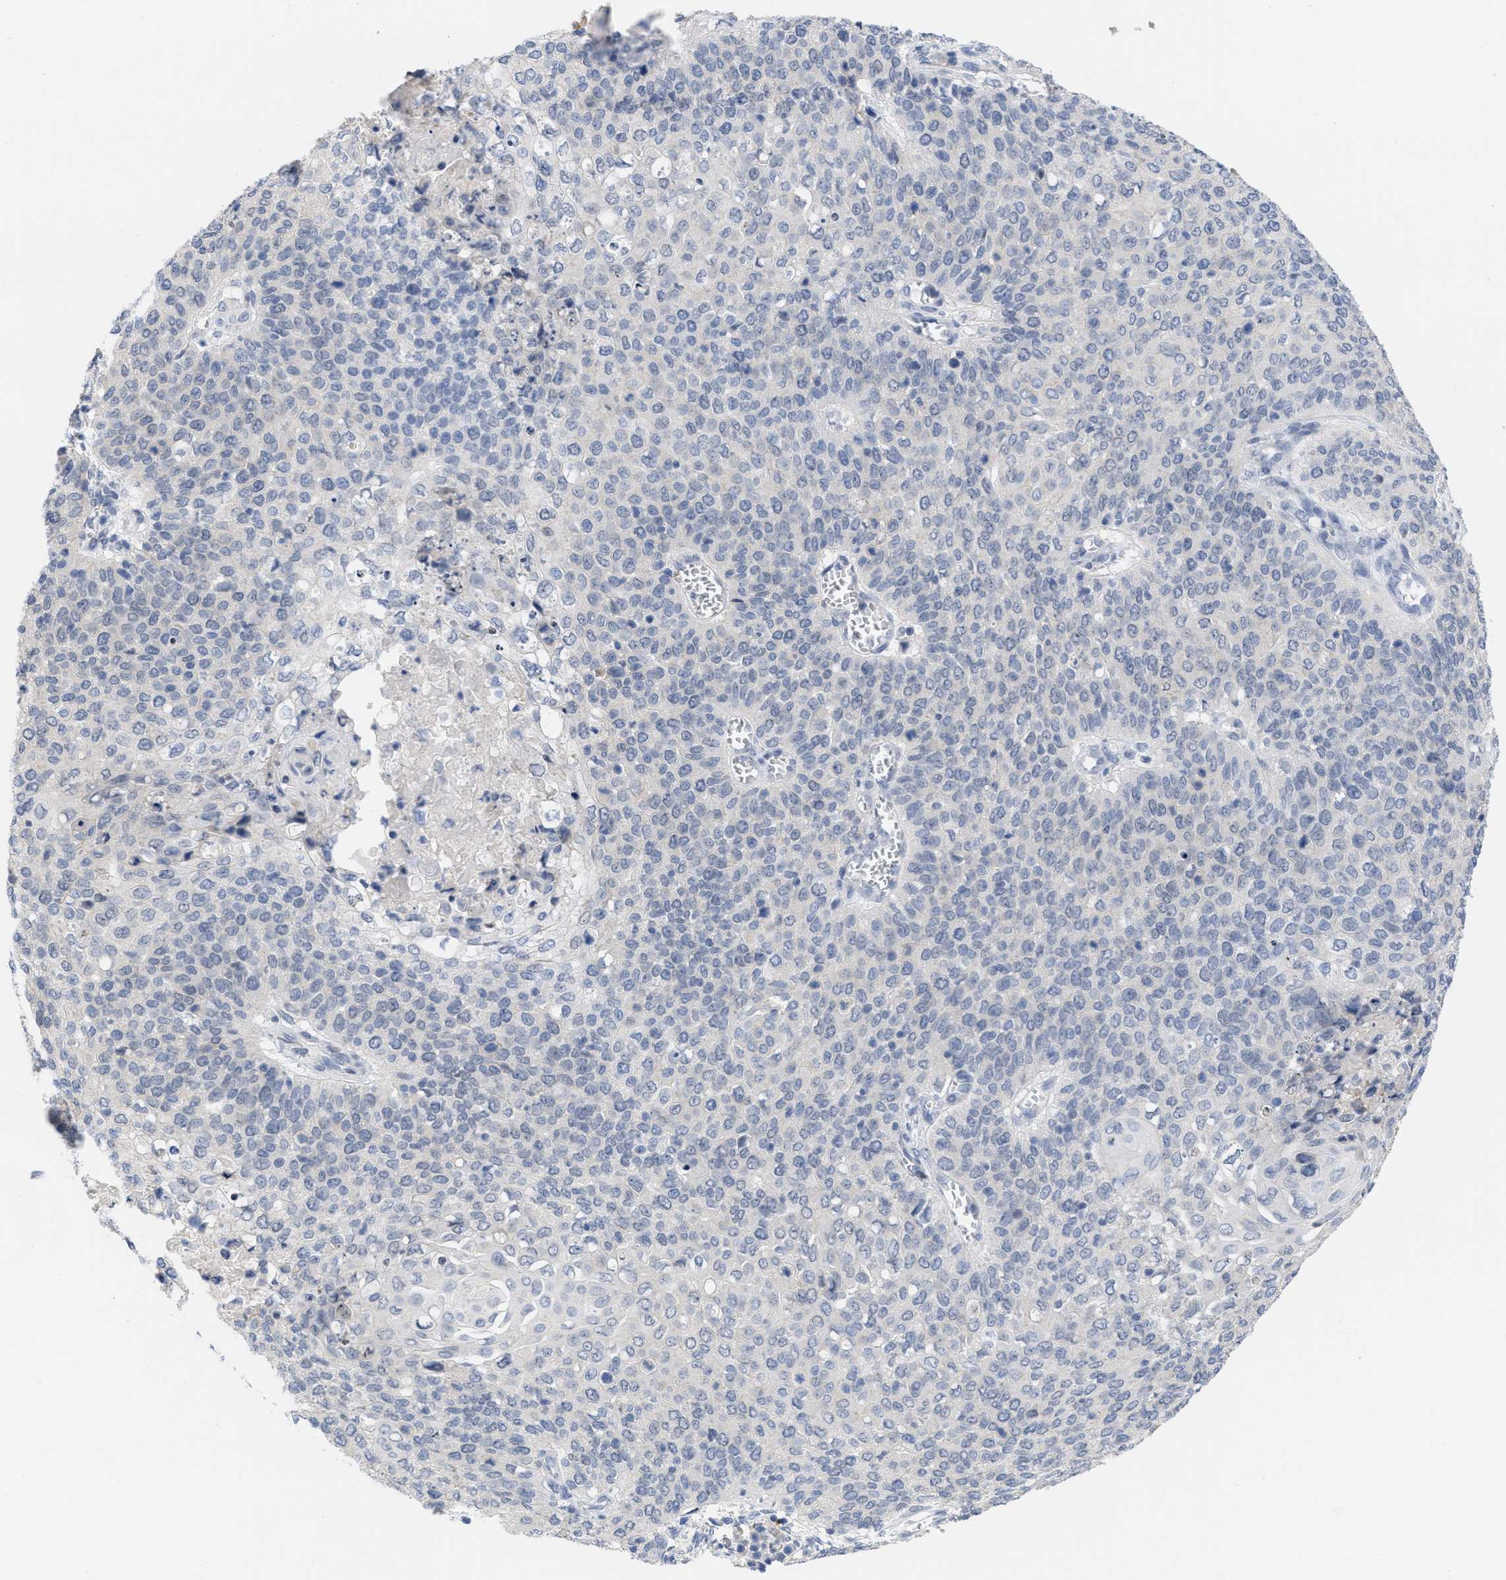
{"staining": {"intensity": "negative", "quantity": "none", "location": "none"}, "tissue": "cervical cancer", "cell_type": "Tumor cells", "image_type": "cancer", "snomed": [{"axis": "morphology", "description": "Squamous cell carcinoma, NOS"}, {"axis": "topography", "description": "Cervix"}], "caption": "The photomicrograph reveals no significant staining in tumor cells of squamous cell carcinoma (cervical).", "gene": "ACKR1", "patient": {"sex": "female", "age": 39}}